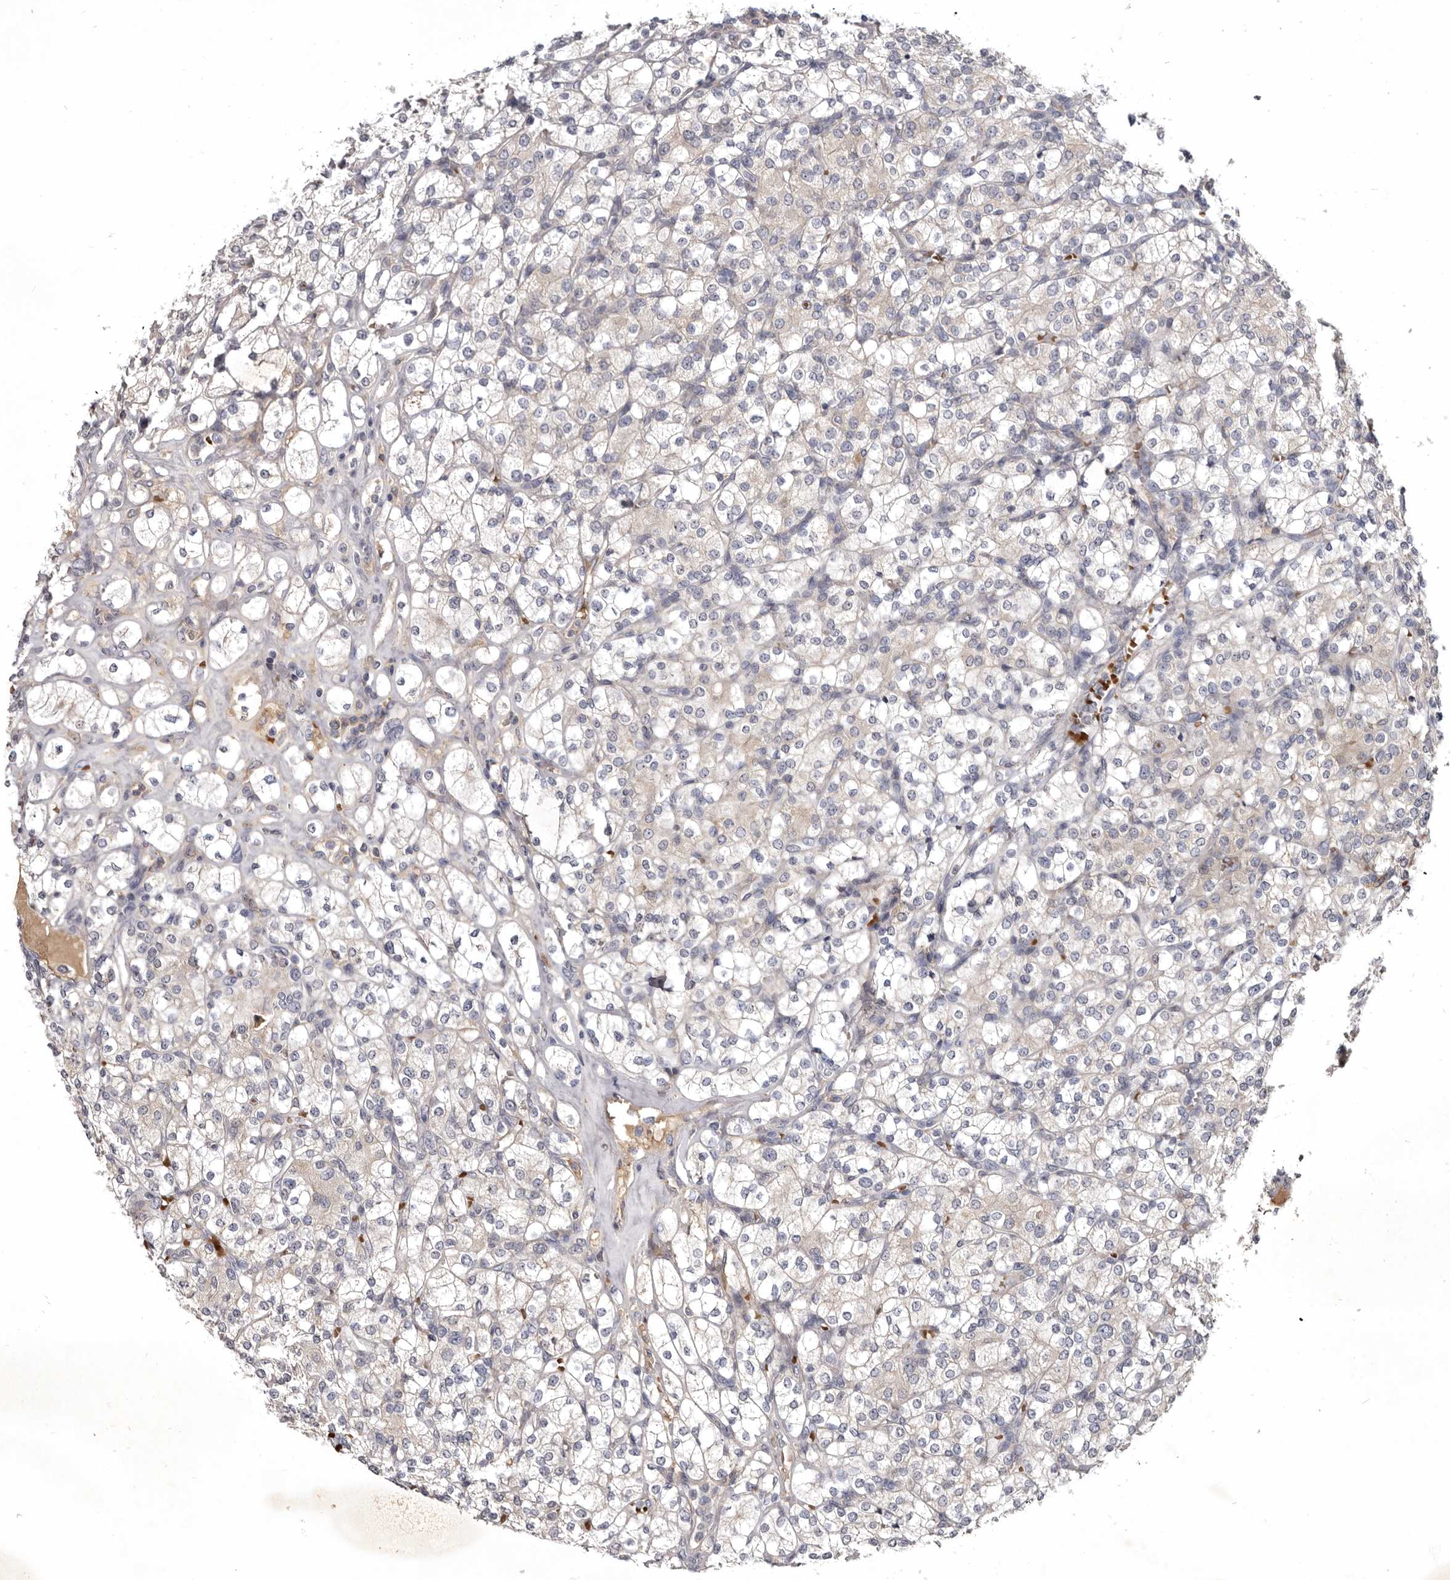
{"staining": {"intensity": "negative", "quantity": "none", "location": "none"}, "tissue": "renal cancer", "cell_type": "Tumor cells", "image_type": "cancer", "snomed": [{"axis": "morphology", "description": "Adenocarcinoma, NOS"}, {"axis": "topography", "description": "Kidney"}], "caption": "There is no significant expression in tumor cells of renal adenocarcinoma.", "gene": "NENF", "patient": {"sex": "male", "age": 77}}